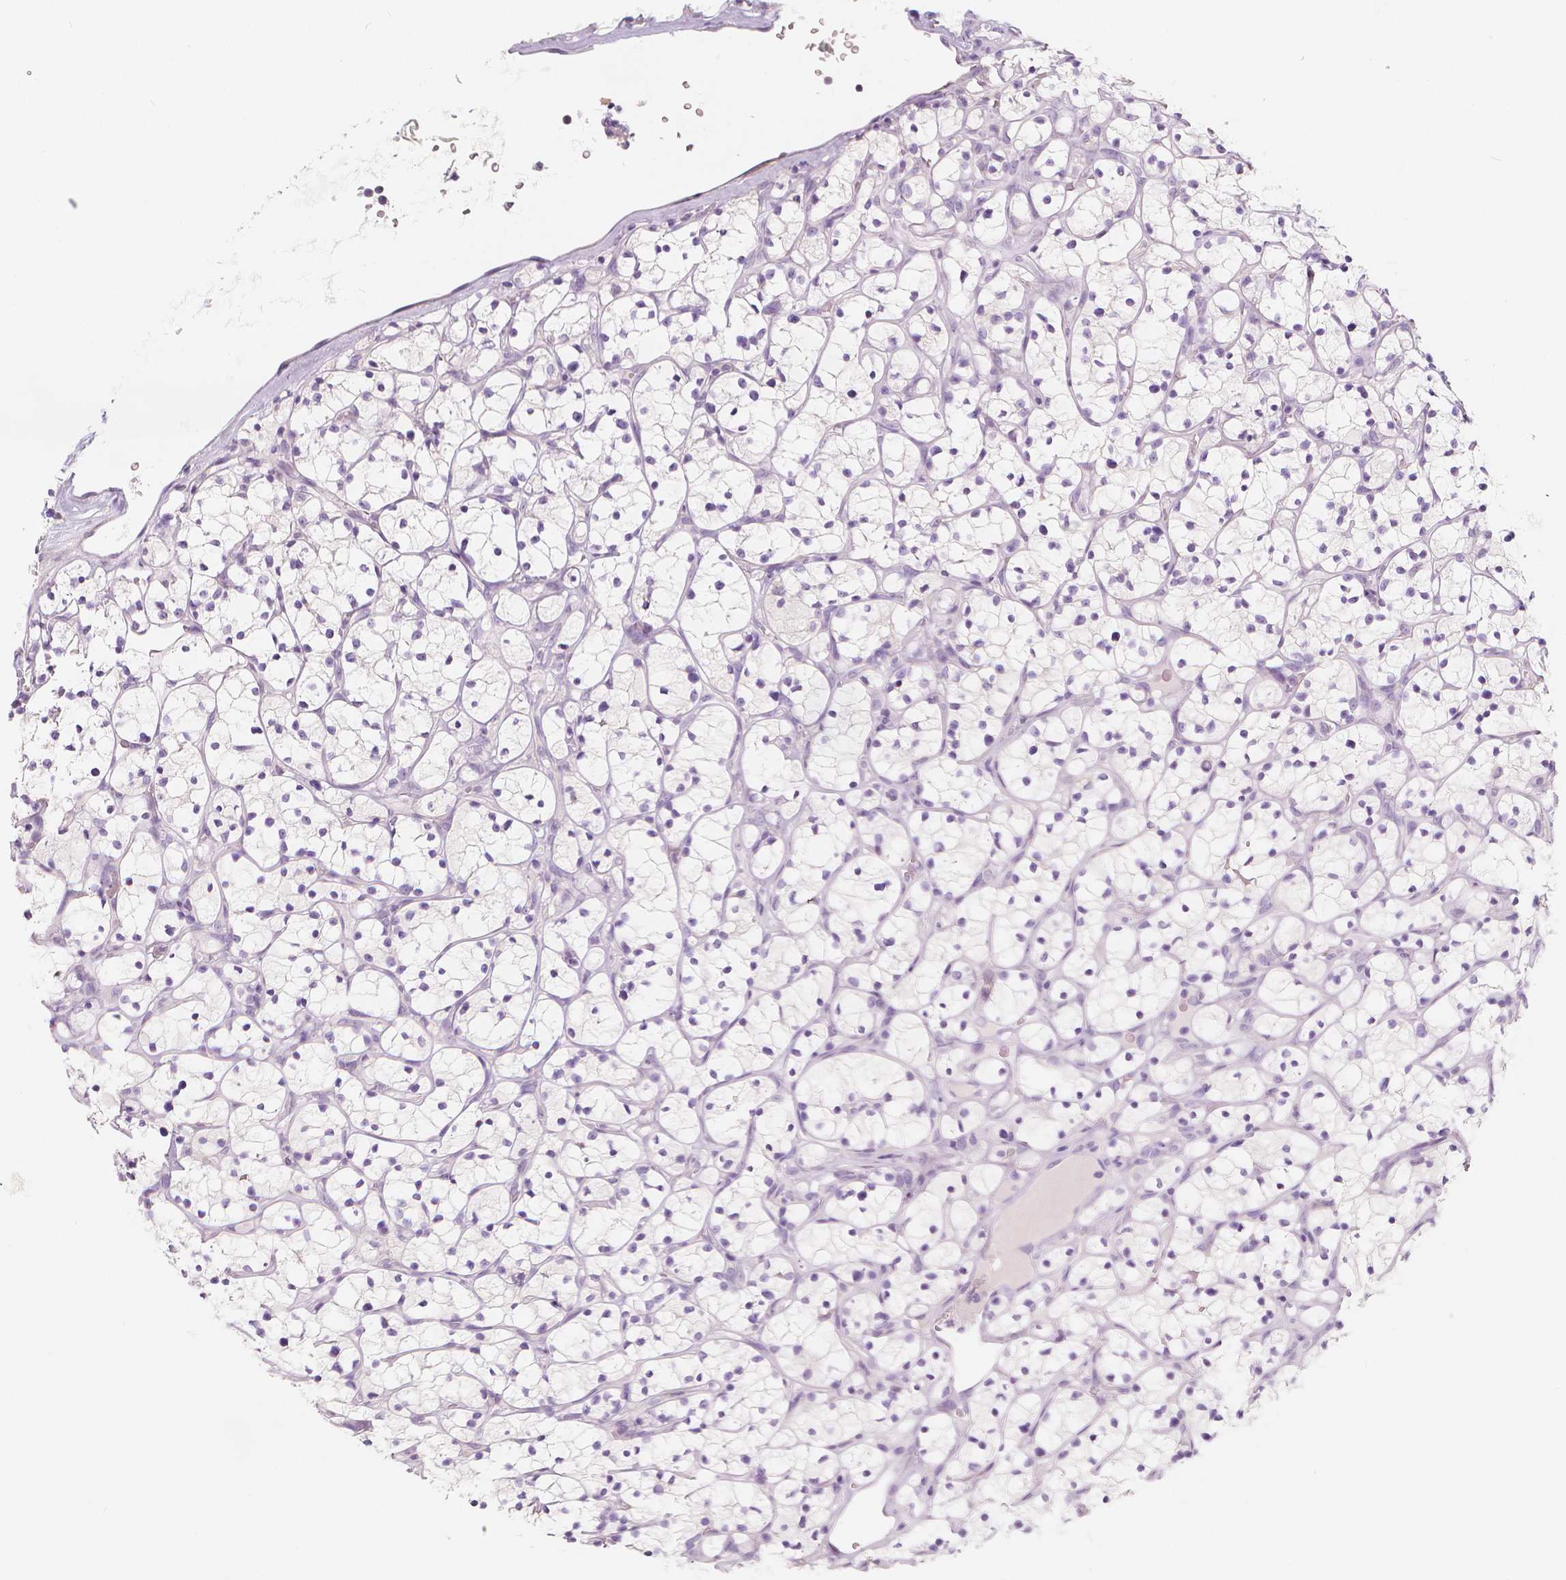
{"staining": {"intensity": "negative", "quantity": "none", "location": "none"}, "tissue": "renal cancer", "cell_type": "Tumor cells", "image_type": "cancer", "snomed": [{"axis": "morphology", "description": "Adenocarcinoma, NOS"}, {"axis": "topography", "description": "Kidney"}], "caption": "Human renal cancer (adenocarcinoma) stained for a protein using IHC exhibits no staining in tumor cells.", "gene": "RBFOX1", "patient": {"sex": "female", "age": 64}}